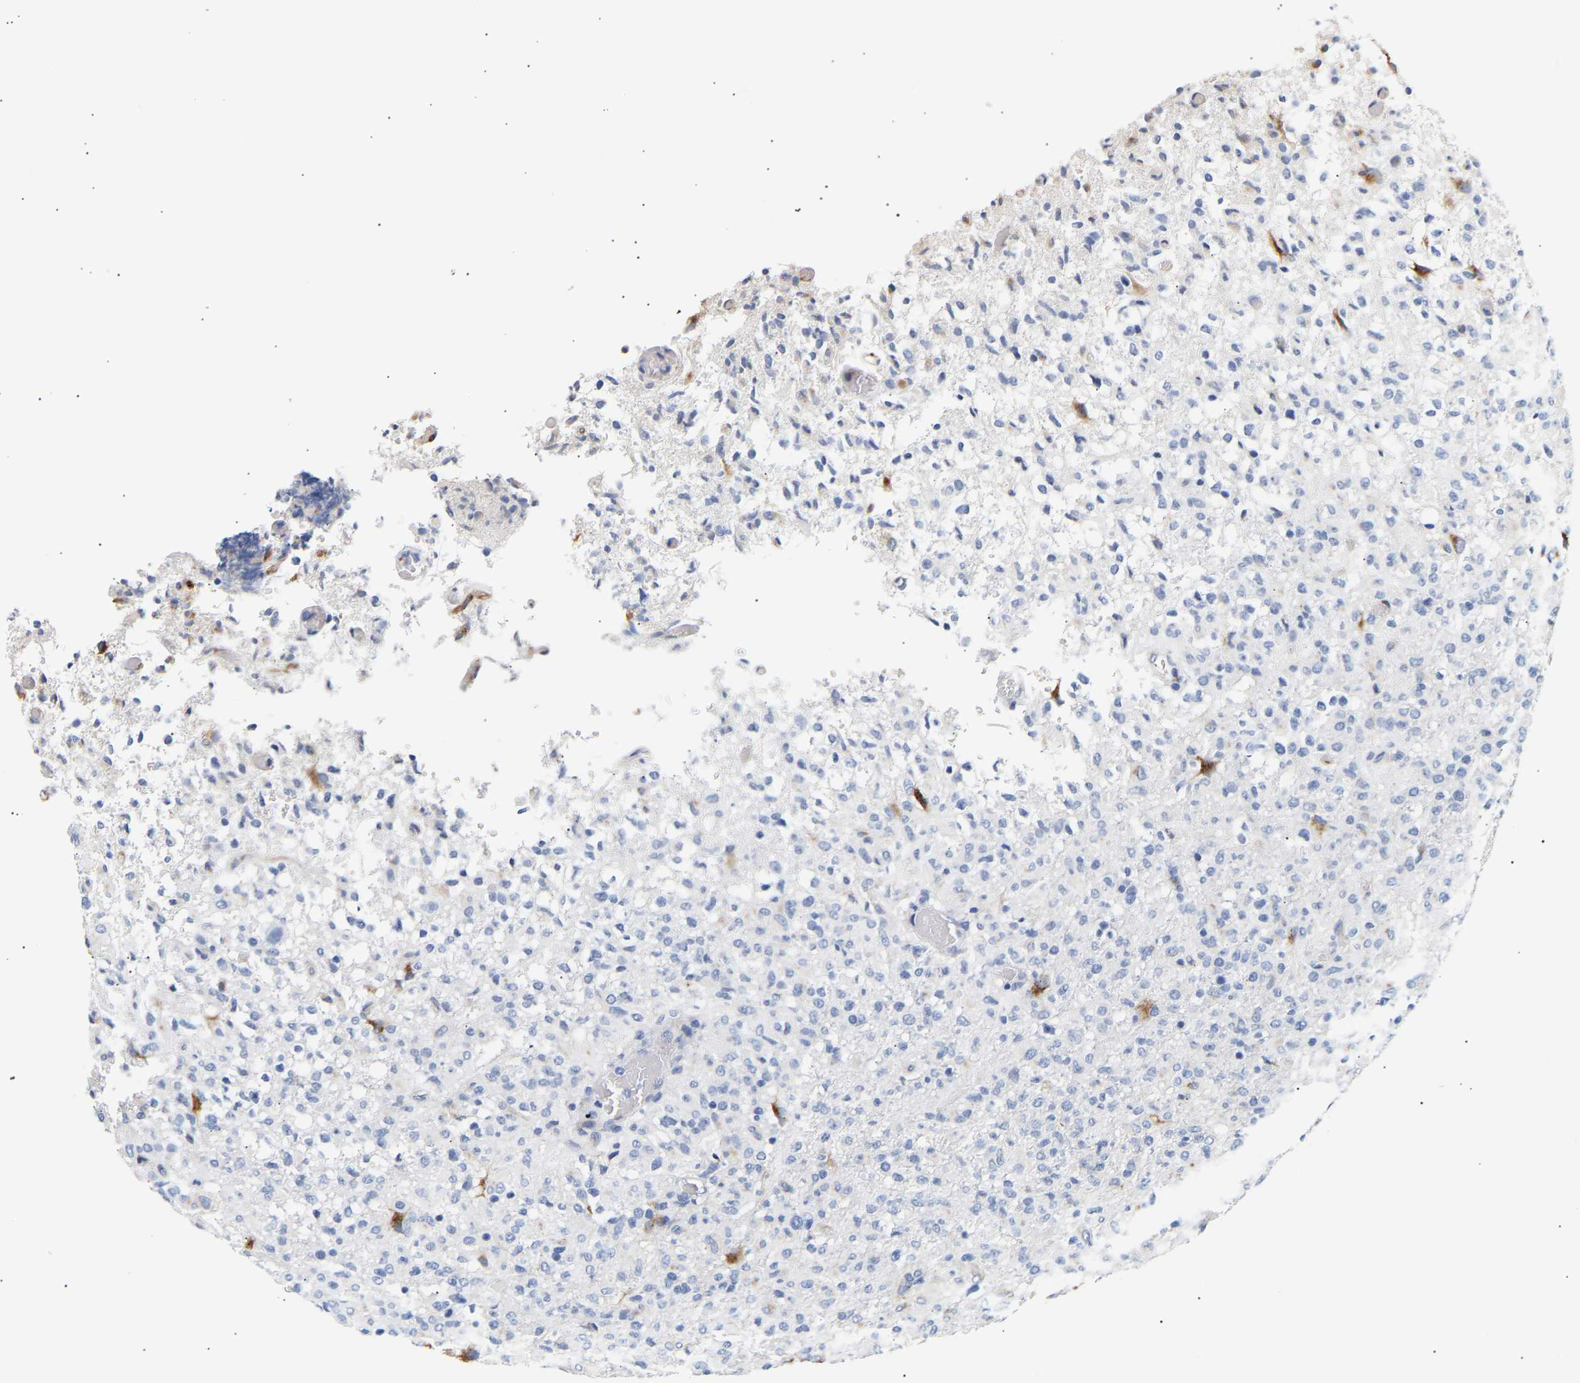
{"staining": {"intensity": "moderate", "quantity": "<25%", "location": "cytoplasmic/membranous"}, "tissue": "glioma", "cell_type": "Tumor cells", "image_type": "cancer", "snomed": [{"axis": "morphology", "description": "Glioma, malignant, High grade"}, {"axis": "topography", "description": "Brain"}], "caption": "Malignant high-grade glioma tissue displays moderate cytoplasmic/membranous staining in about <25% of tumor cells (DAB (3,3'-diaminobenzidine) IHC, brown staining for protein, blue staining for nuclei).", "gene": "IGFBP7", "patient": {"sex": "female", "age": 57}}